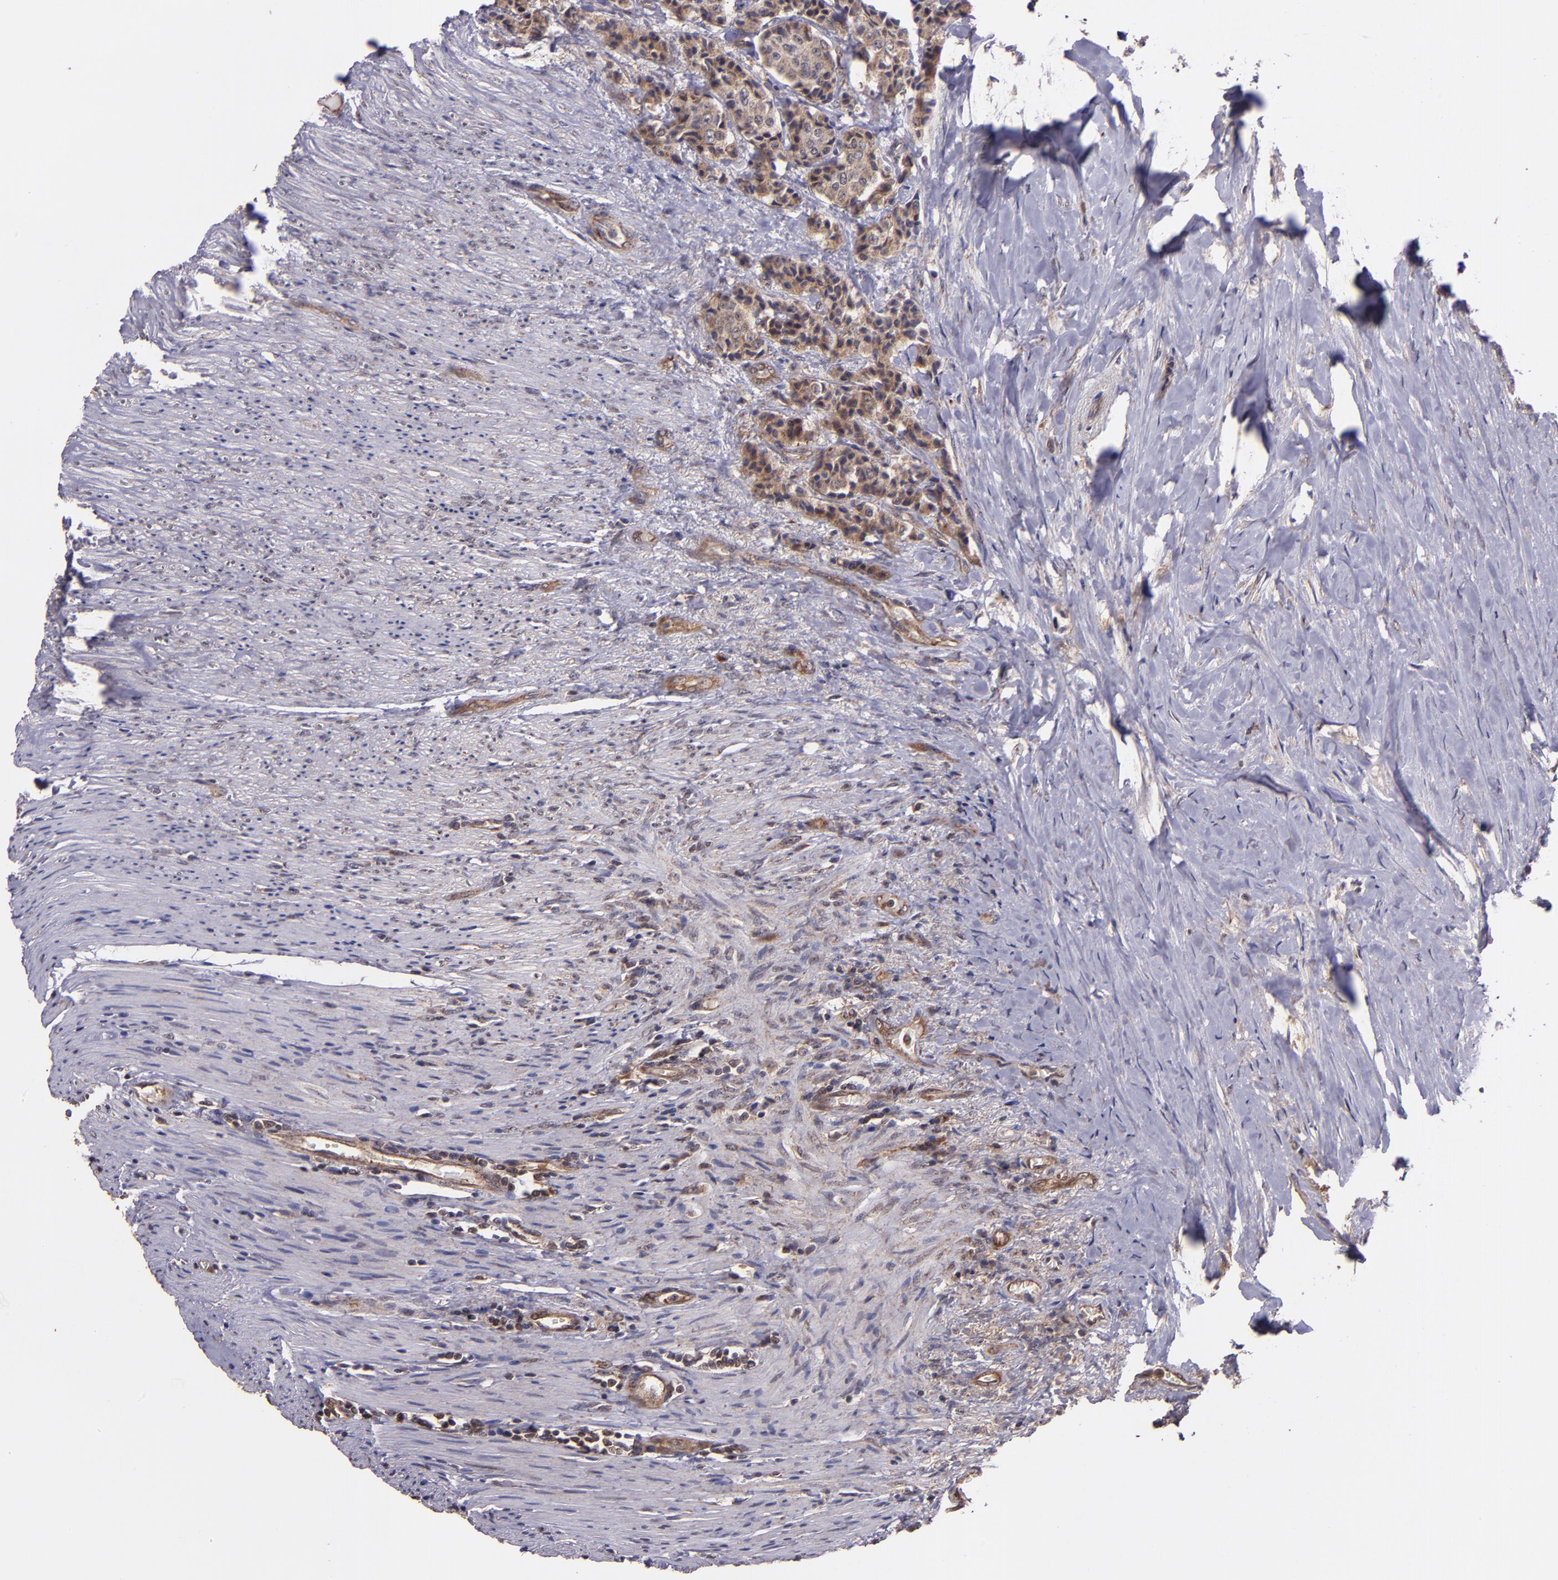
{"staining": {"intensity": "moderate", "quantity": ">75%", "location": "cytoplasmic/membranous"}, "tissue": "carcinoid", "cell_type": "Tumor cells", "image_type": "cancer", "snomed": [{"axis": "morphology", "description": "Carcinoid, malignant, NOS"}, {"axis": "topography", "description": "Colon"}], "caption": "Protein staining of carcinoid tissue exhibits moderate cytoplasmic/membranous expression in approximately >75% of tumor cells.", "gene": "USP51", "patient": {"sex": "female", "age": 61}}